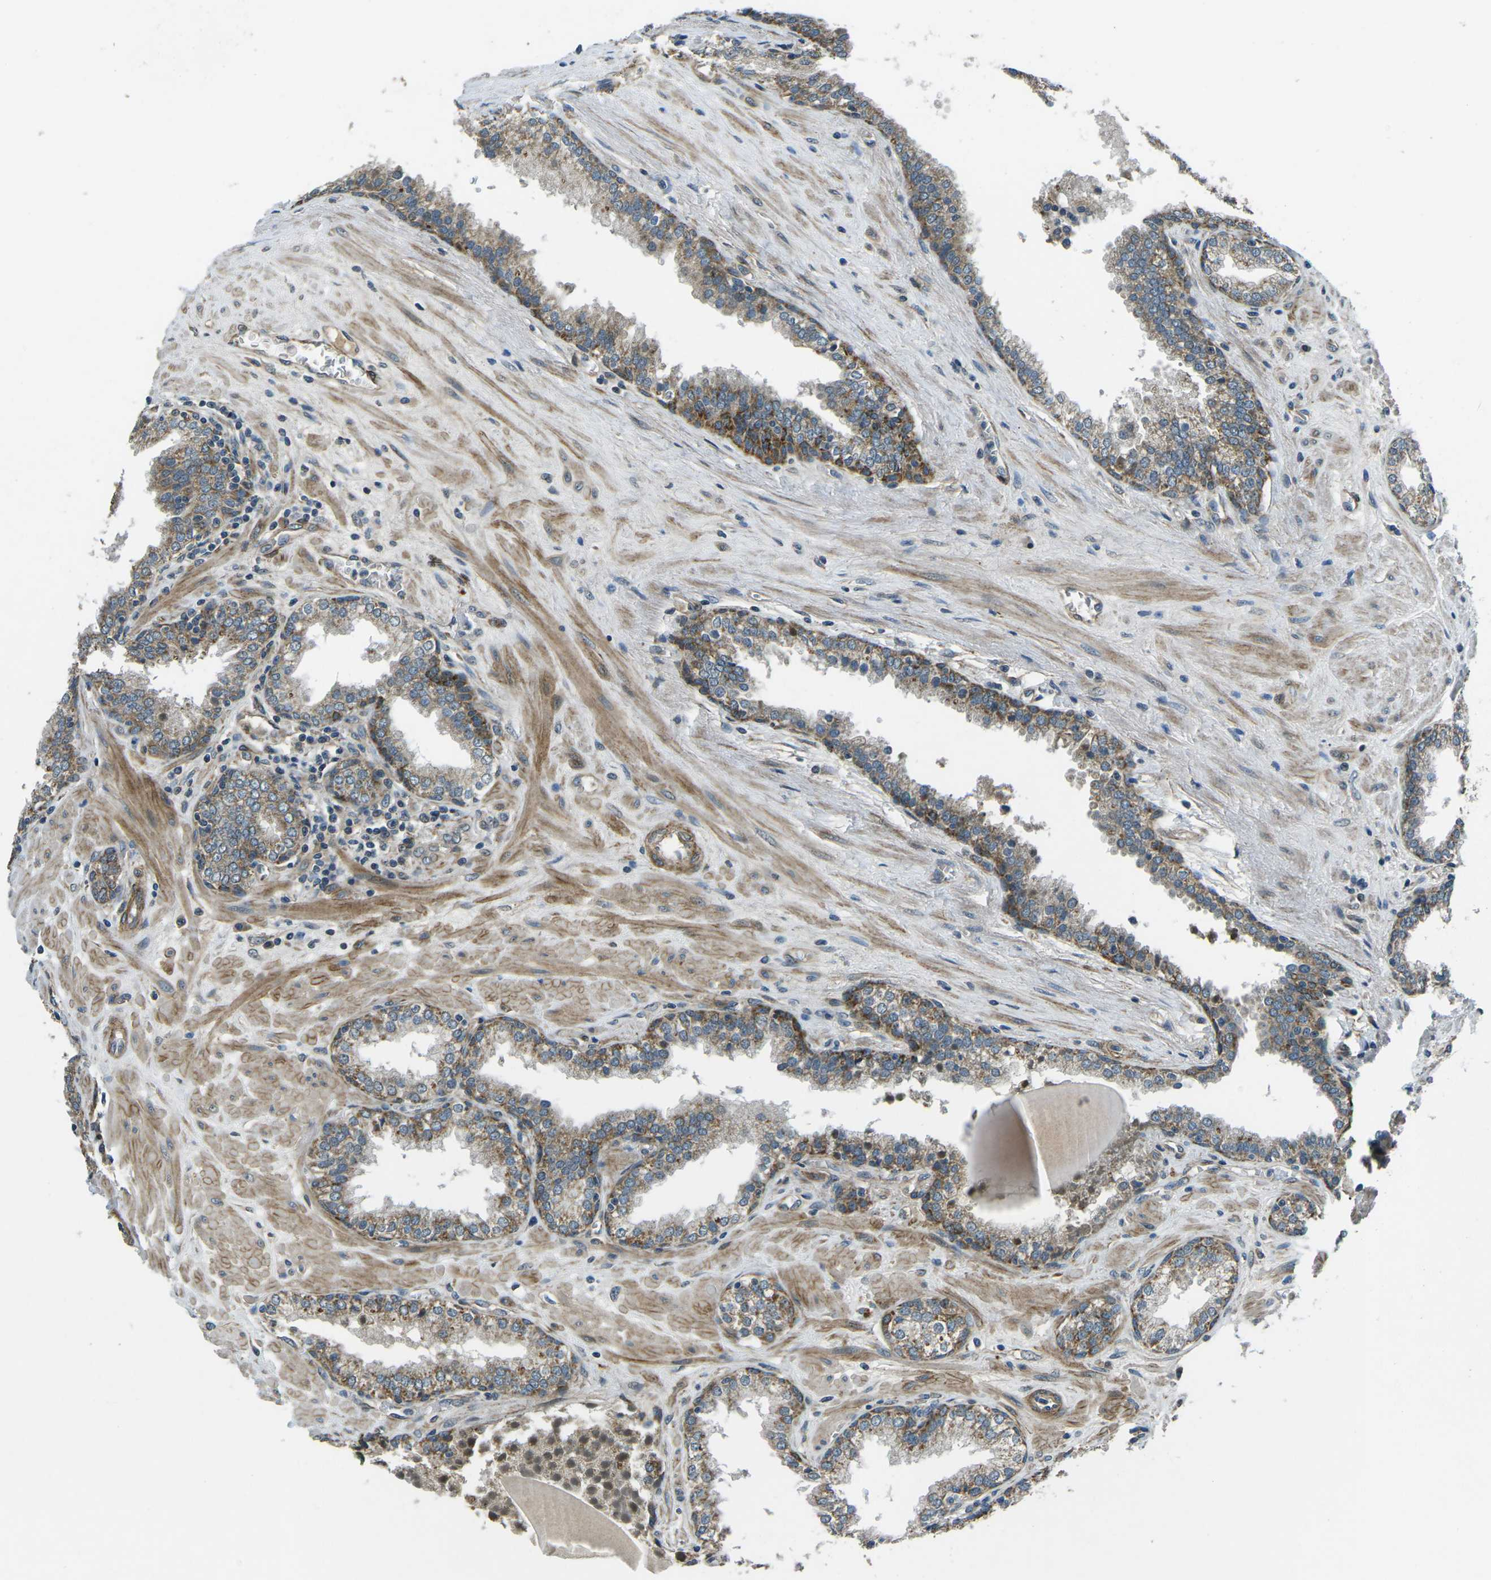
{"staining": {"intensity": "strong", "quantity": "25%-75%", "location": "cytoplasmic/membranous"}, "tissue": "prostate", "cell_type": "Glandular cells", "image_type": "normal", "snomed": [{"axis": "morphology", "description": "Normal tissue, NOS"}, {"axis": "topography", "description": "Prostate"}], "caption": "This photomicrograph reveals immunohistochemistry (IHC) staining of normal human prostate, with high strong cytoplasmic/membranous positivity in about 25%-75% of glandular cells.", "gene": "AFAP1", "patient": {"sex": "male", "age": 51}}